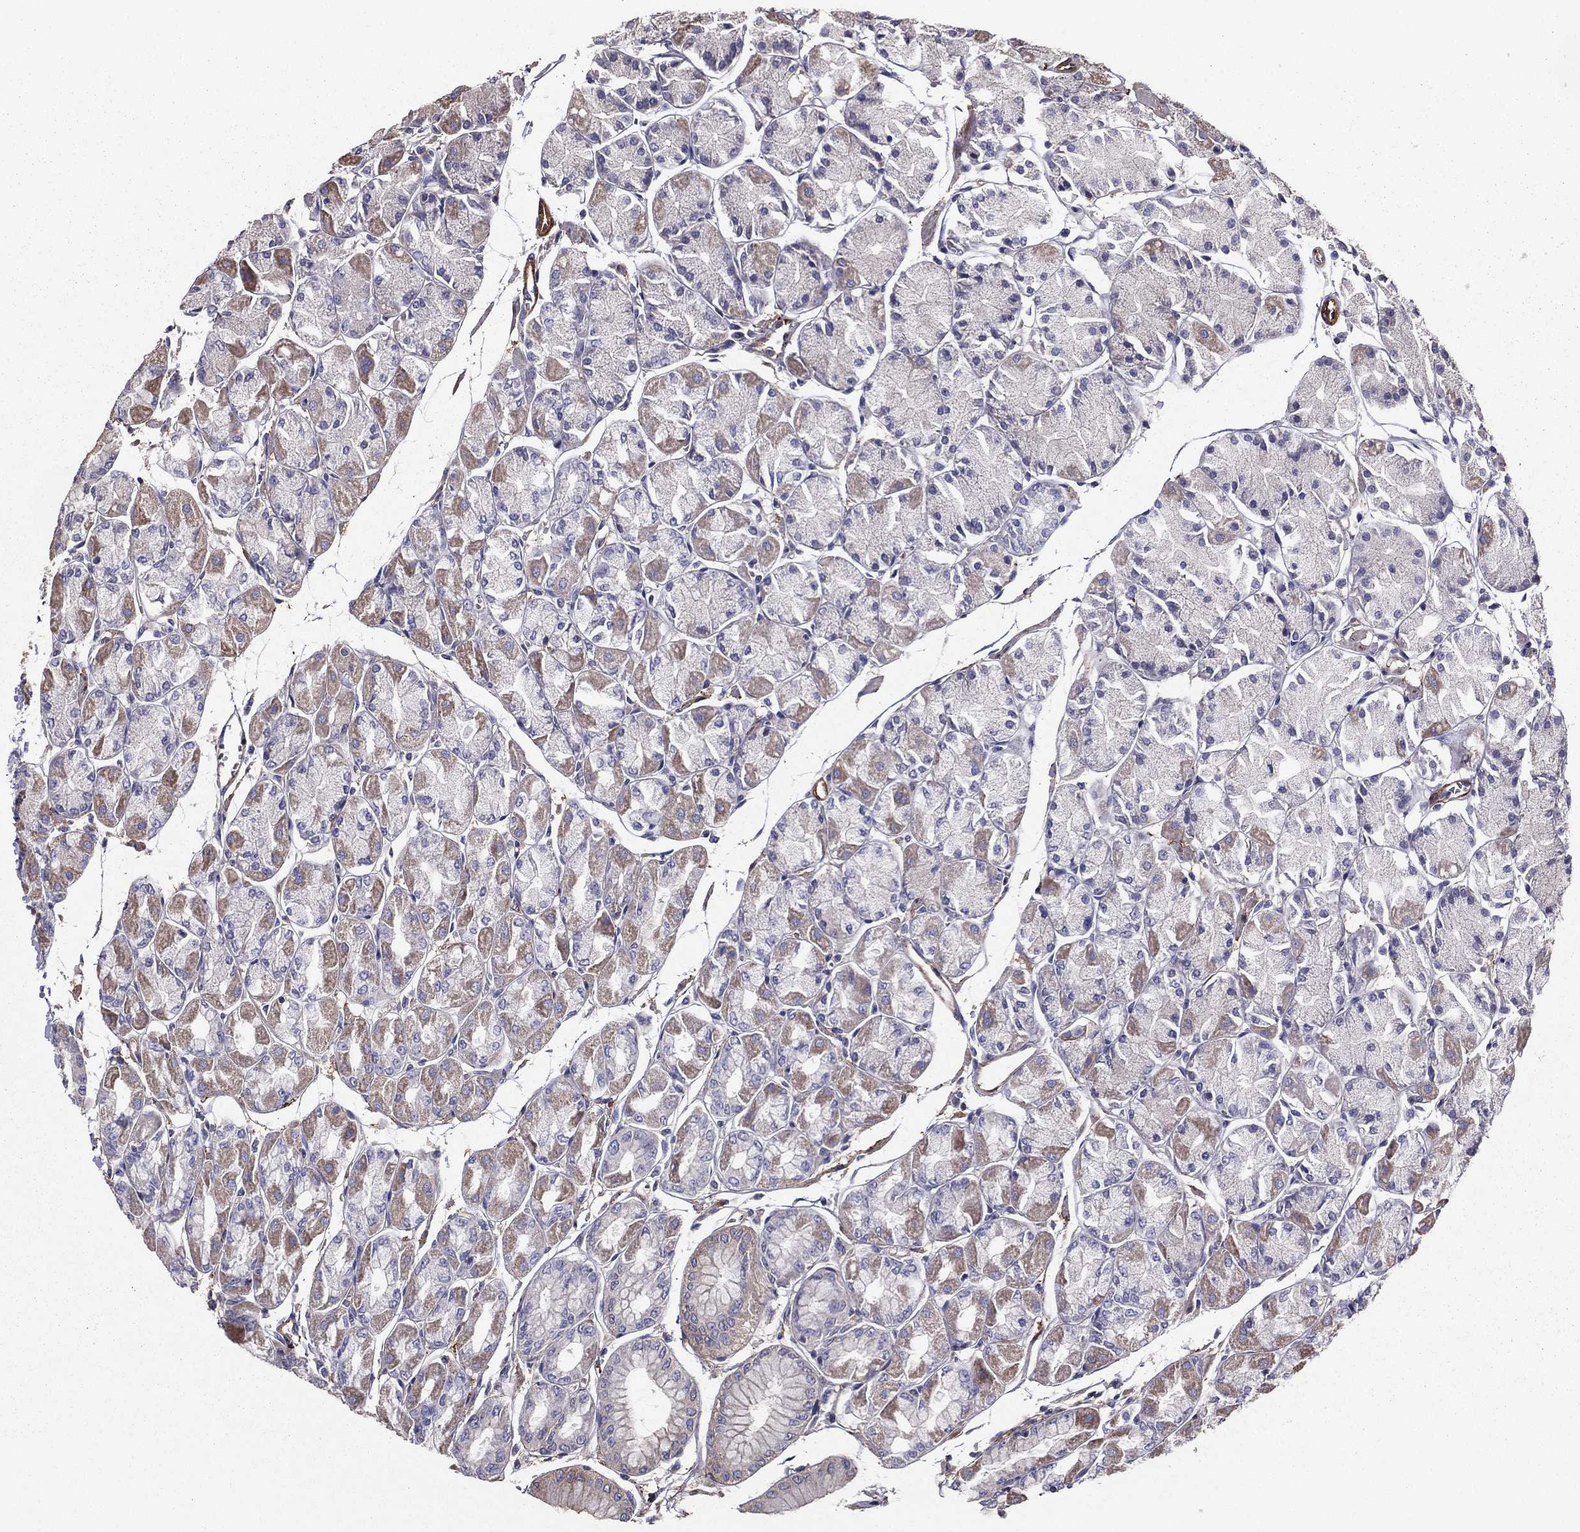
{"staining": {"intensity": "strong", "quantity": "<25%", "location": "cytoplasmic/membranous"}, "tissue": "stomach", "cell_type": "Glandular cells", "image_type": "normal", "snomed": [{"axis": "morphology", "description": "Normal tissue, NOS"}, {"axis": "topography", "description": "Stomach, upper"}], "caption": "Immunohistochemistry of benign human stomach reveals medium levels of strong cytoplasmic/membranous positivity in approximately <25% of glandular cells. (IHC, brightfield microscopy, high magnification).", "gene": "EHBP1L1", "patient": {"sex": "male", "age": 60}}